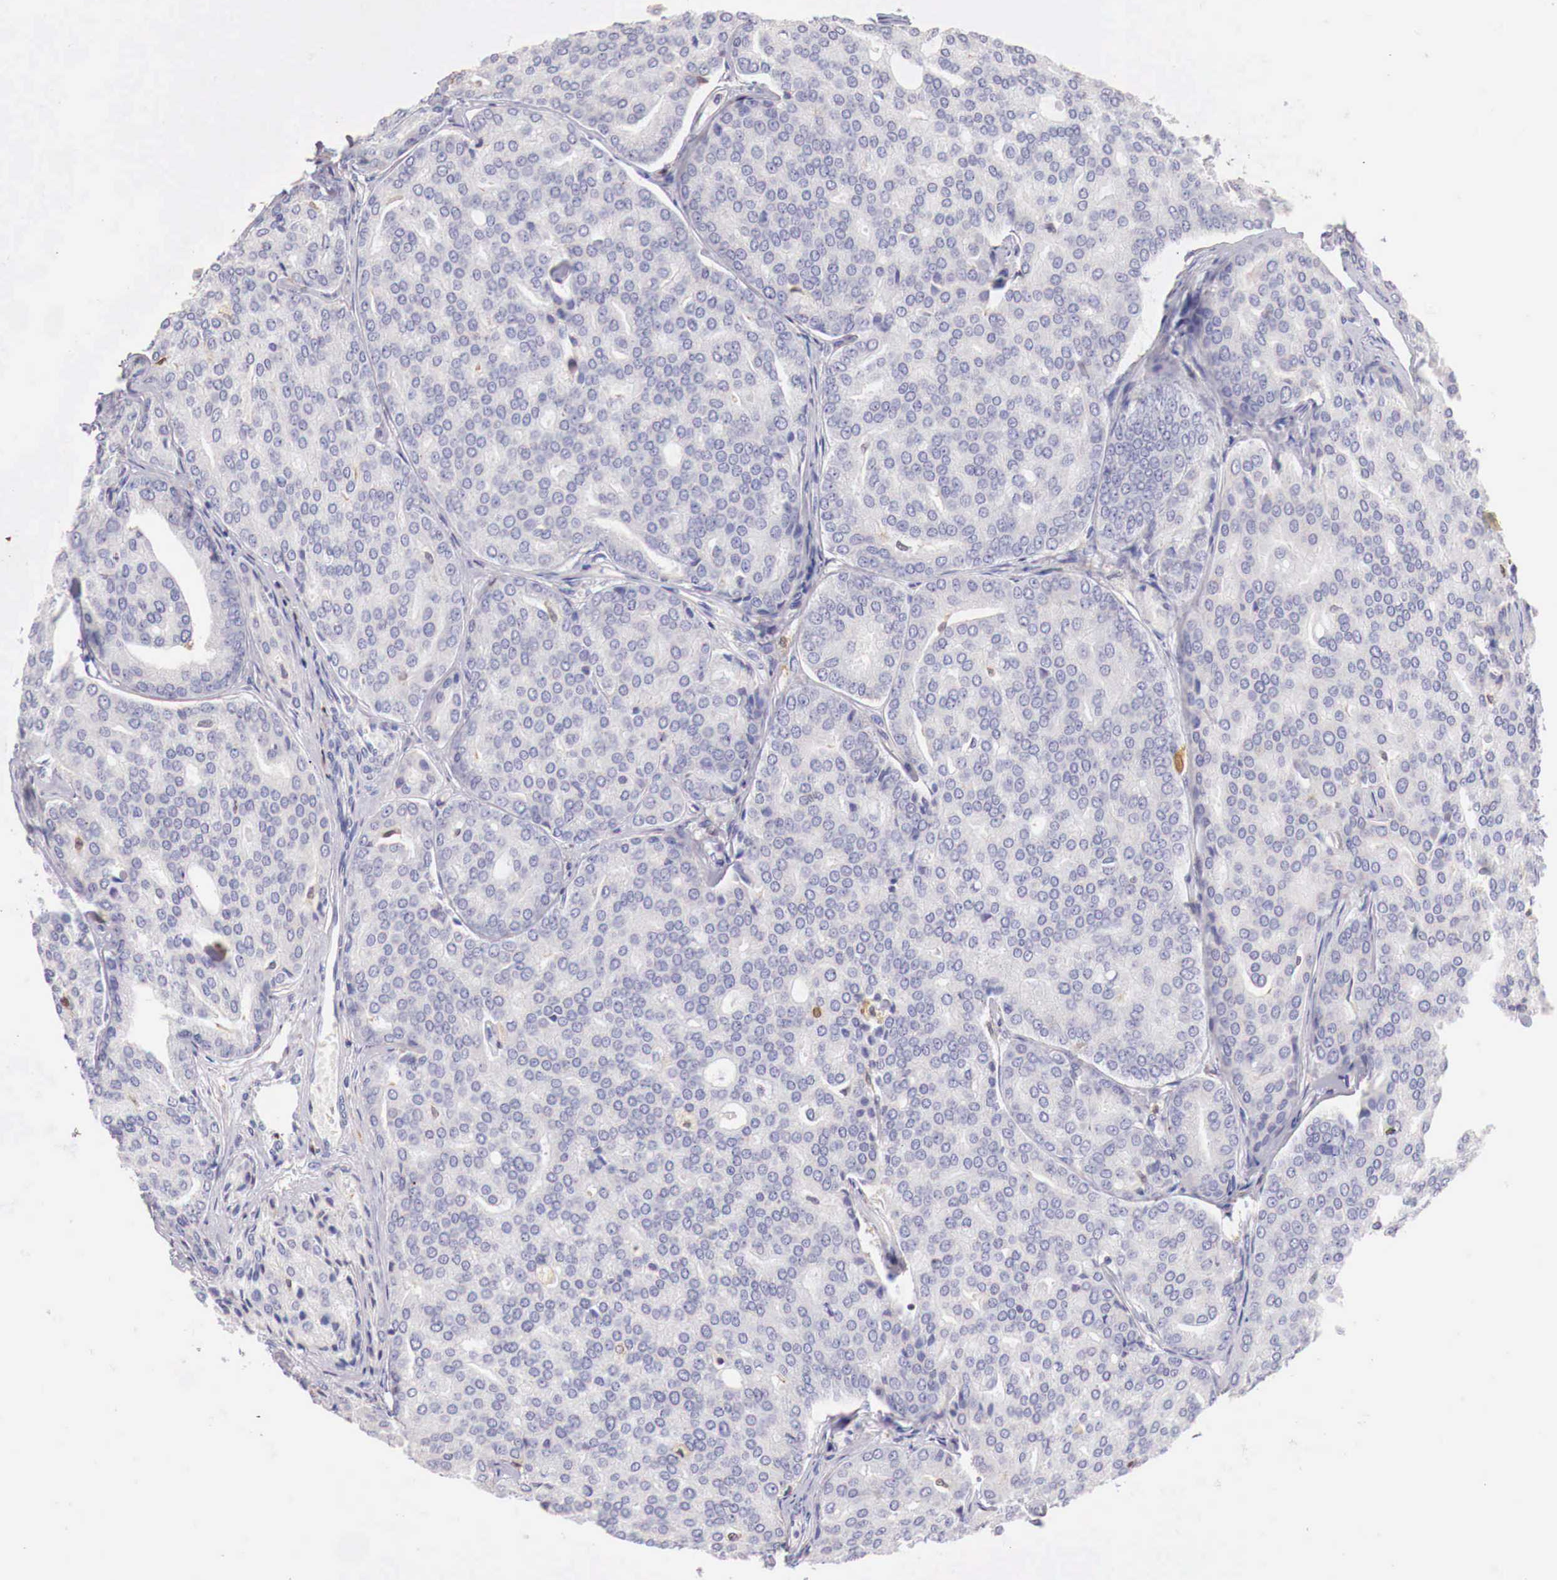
{"staining": {"intensity": "negative", "quantity": "none", "location": "none"}, "tissue": "prostate cancer", "cell_type": "Tumor cells", "image_type": "cancer", "snomed": [{"axis": "morphology", "description": "Adenocarcinoma, High grade"}, {"axis": "topography", "description": "Prostate"}], "caption": "Tumor cells are negative for protein expression in human prostate cancer (adenocarcinoma (high-grade)). (DAB (3,3'-diaminobenzidine) IHC with hematoxylin counter stain).", "gene": "RENBP", "patient": {"sex": "male", "age": 64}}